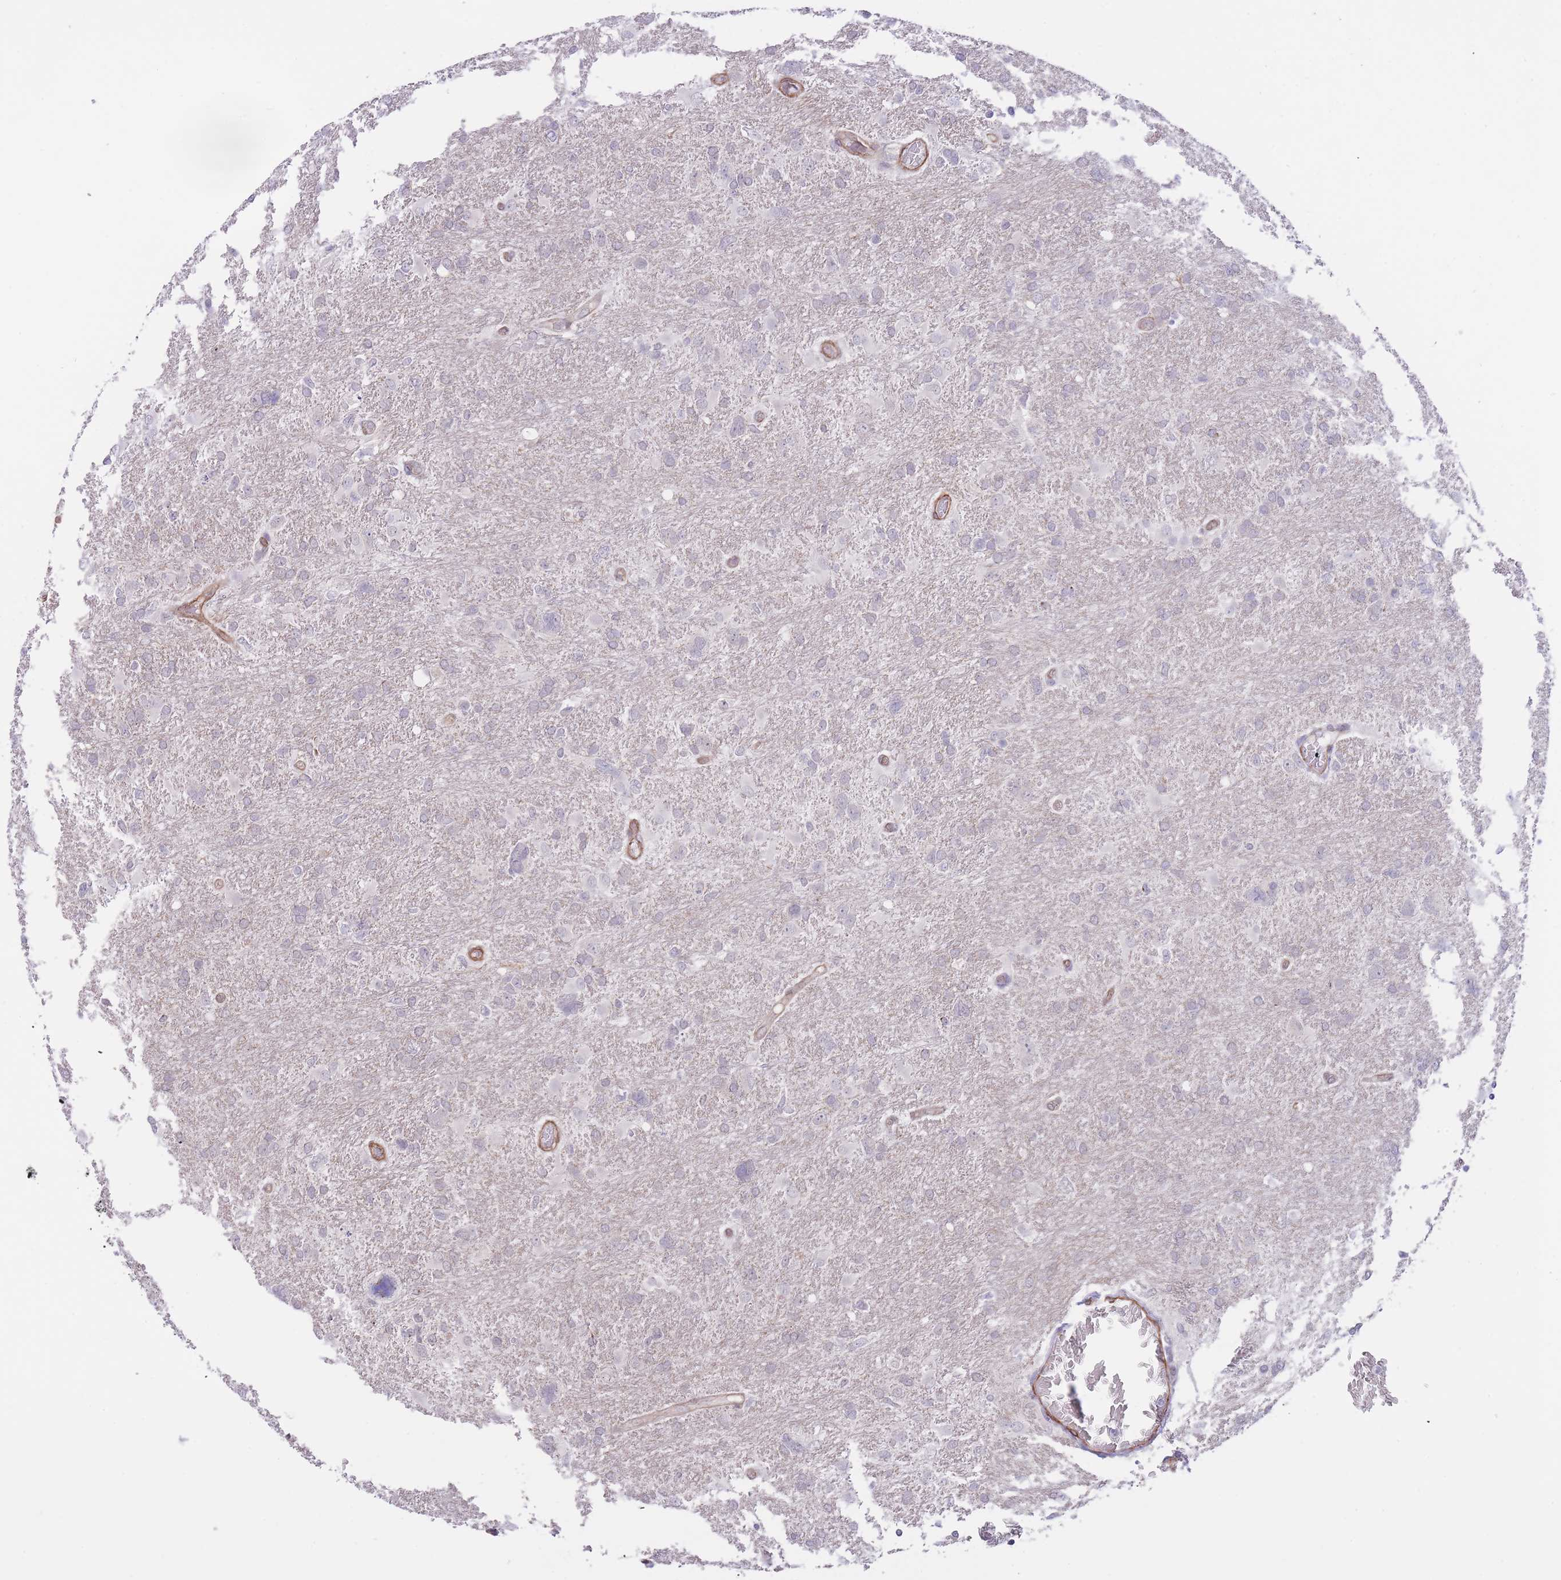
{"staining": {"intensity": "negative", "quantity": "none", "location": "none"}, "tissue": "glioma", "cell_type": "Tumor cells", "image_type": "cancer", "snomed": [{"axis": "morphology", "description": "Glioma, malignant, High grade"}, {"axis": "topography", "description": "Brain"}], "caption": "Image shows no protein positivity in tumor cells of malignant glioma (high-grade) tissue.", "gene": "QTRT1", "patient": {"sex": "male", "age": 61}}